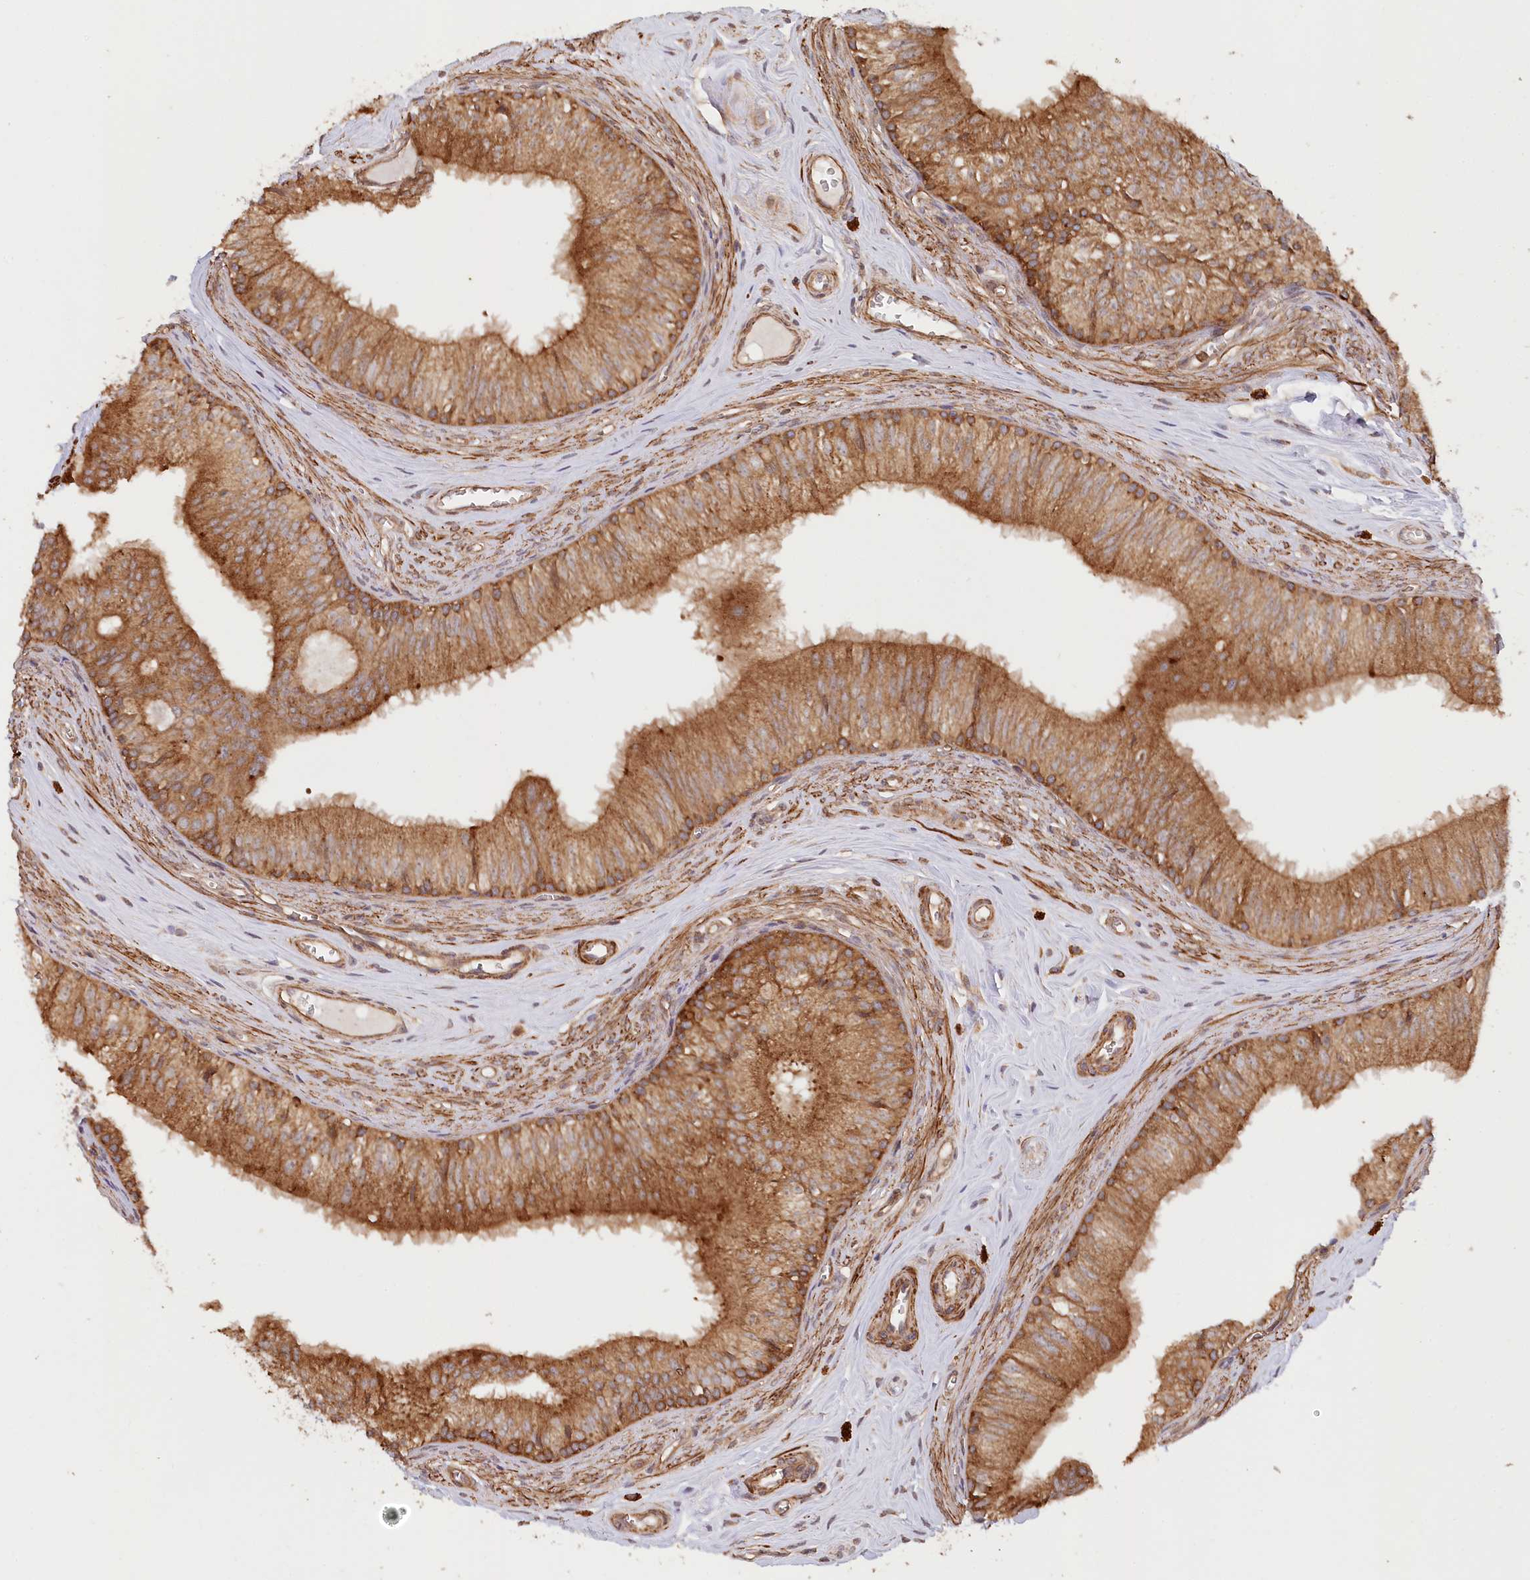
{"staining": {"intensity": "strong", "quantity": ">75%", "location": "cytoplasmic/membranous"}, "tissue": "epididymis", "cell_type": "Glandular cells", "image_type": "normal", "snomed": [{"axis": "morphology", "description": "Normal tissue, NOS"}, {"axis": "topography", "description": "Epididymis"}], "caption": "Protein expression analysis of unremarkable epididymis reveals strong cytoplasmic/membranous expression in about >75% of glandular cells.", "gene": "PAIP2", "patient": {"sex": "male", "age": 46}}